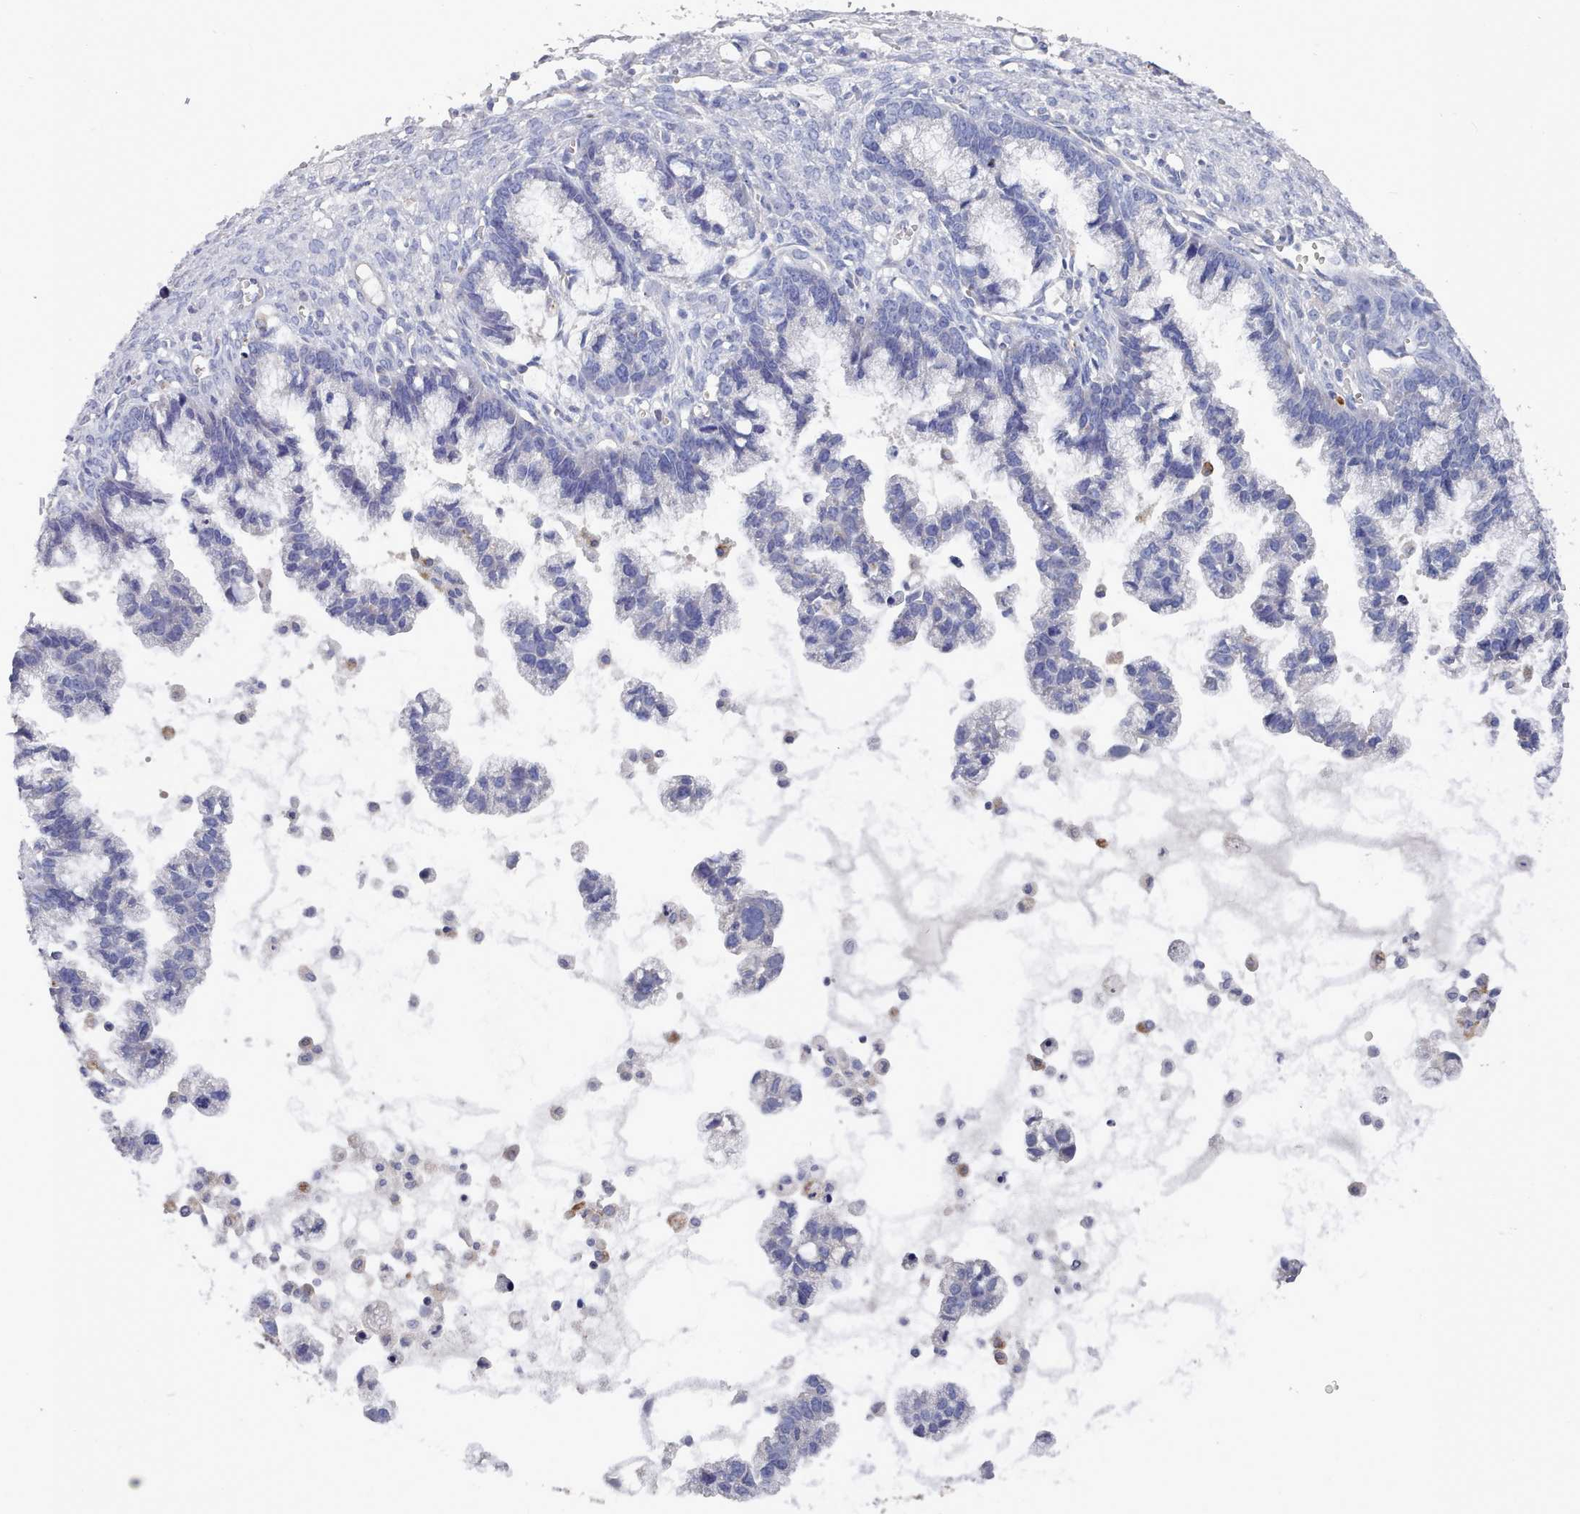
{"staining": {"intensity": "negative", "quantity": "none", "location": "none"}, "tissue": "ovarian cancer", "cell_type": "Tumor cells", "image_type": "cancer", "snomed": [{"axis": "morphology", "description": "Cystadenocarcinoma, mucinous, NOS"}, {"axis": "topography", "description": "Ovary"}], "caption": "The micrograph shows no staining of tumor cells in mucinous cystadenocarcinoma (ovarian). (DAB IHC, high magnification).", "gene": "PDE4C", "patient": {"sex": "female", "age": 72}}